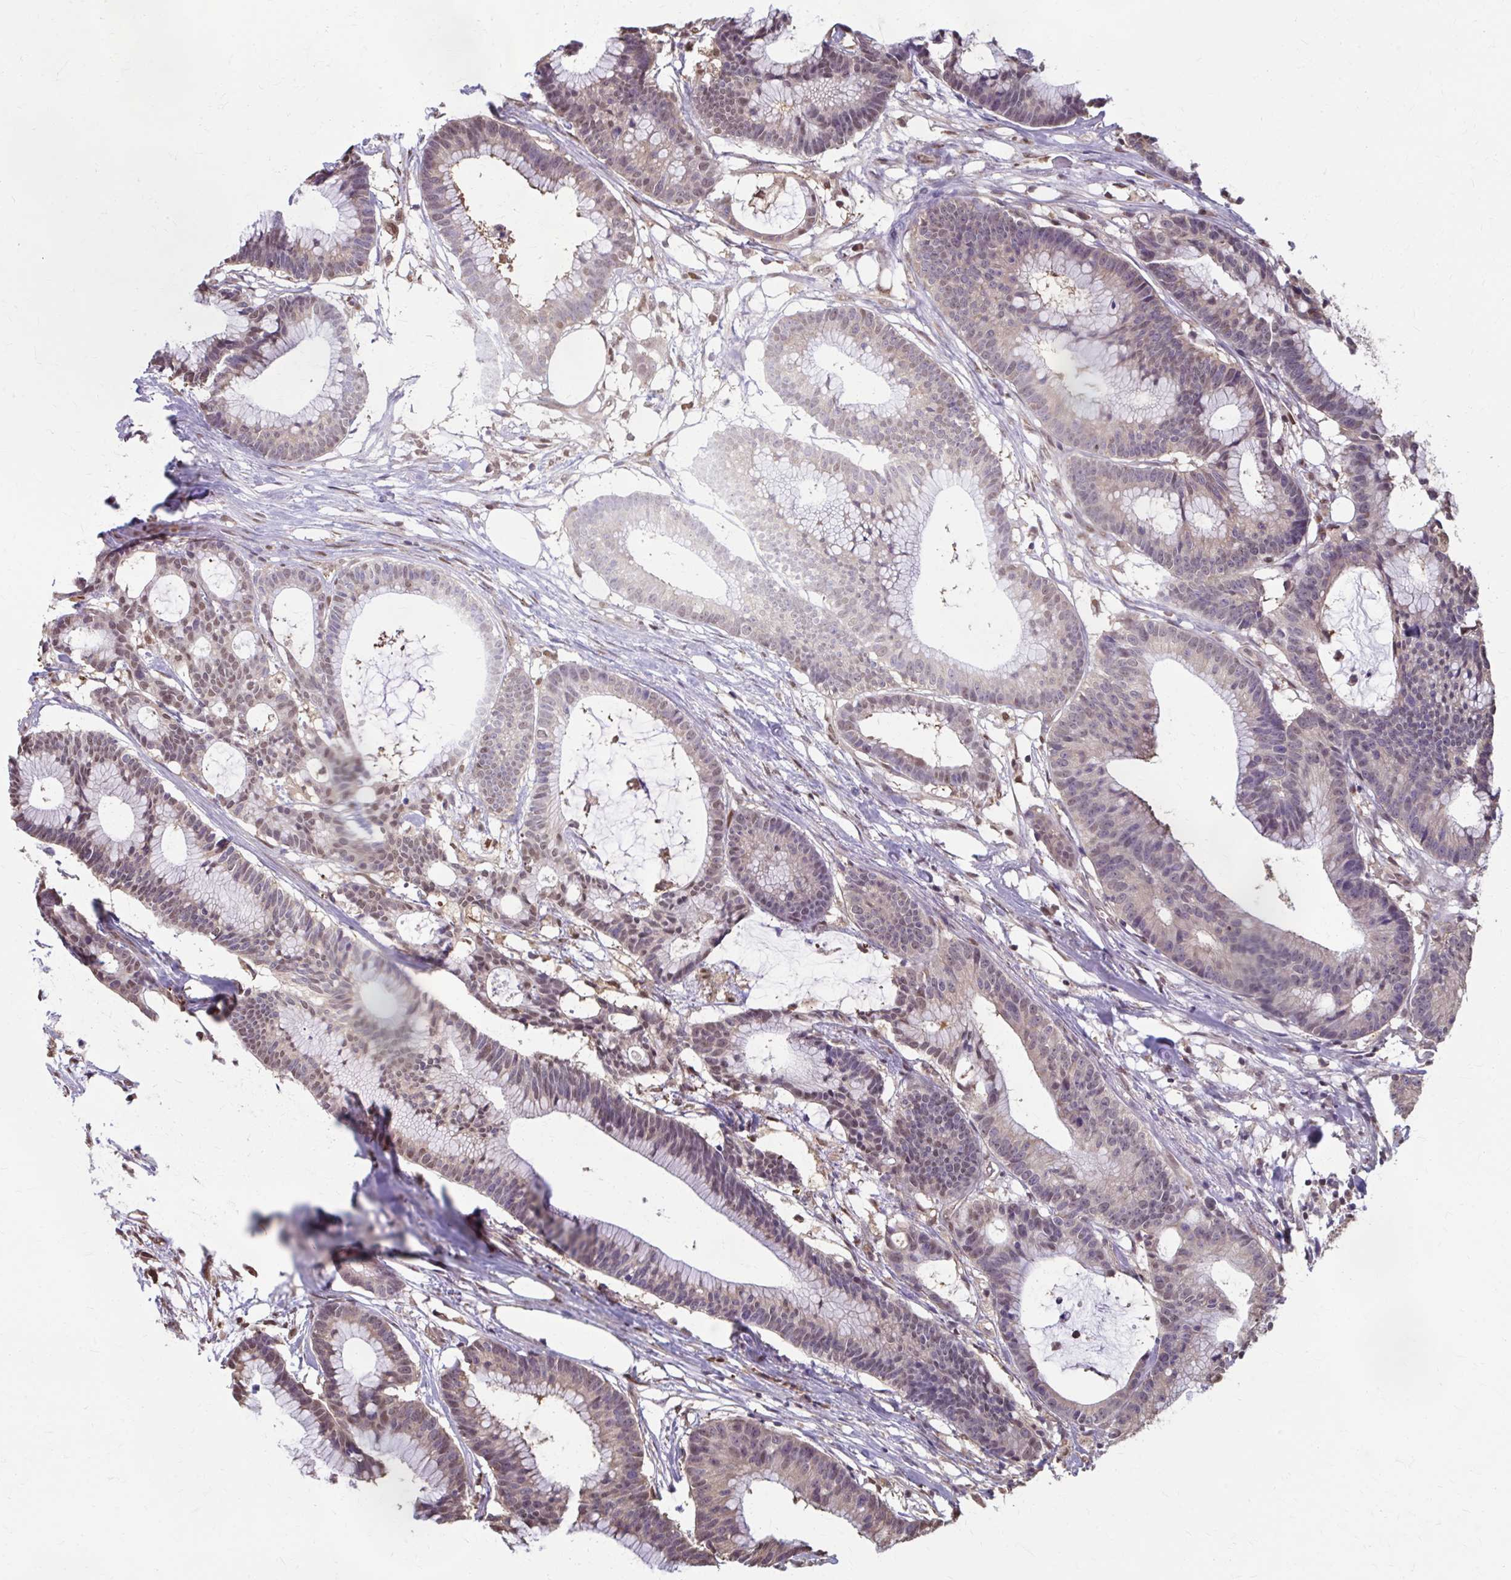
{"staining": {"intensity": "weak", "quantity": "25%-75%", "location": "nuclear"}, "tissue": "colorectal cancer", "cell_type": "Tumor cells", "image_type": "cancer", "snomed": [{"axis": "morphology", "description": "Adenocarcinoma, NOS"}, {"axis": "topography", "description": "Colon"}], "caption": "Protein staining shows weak nuclear positivity in approximately 25%-75% of tumor cells in colorectal cancer.", "gene": "ING4", "patient": {"sex": "female", "age": 78}}